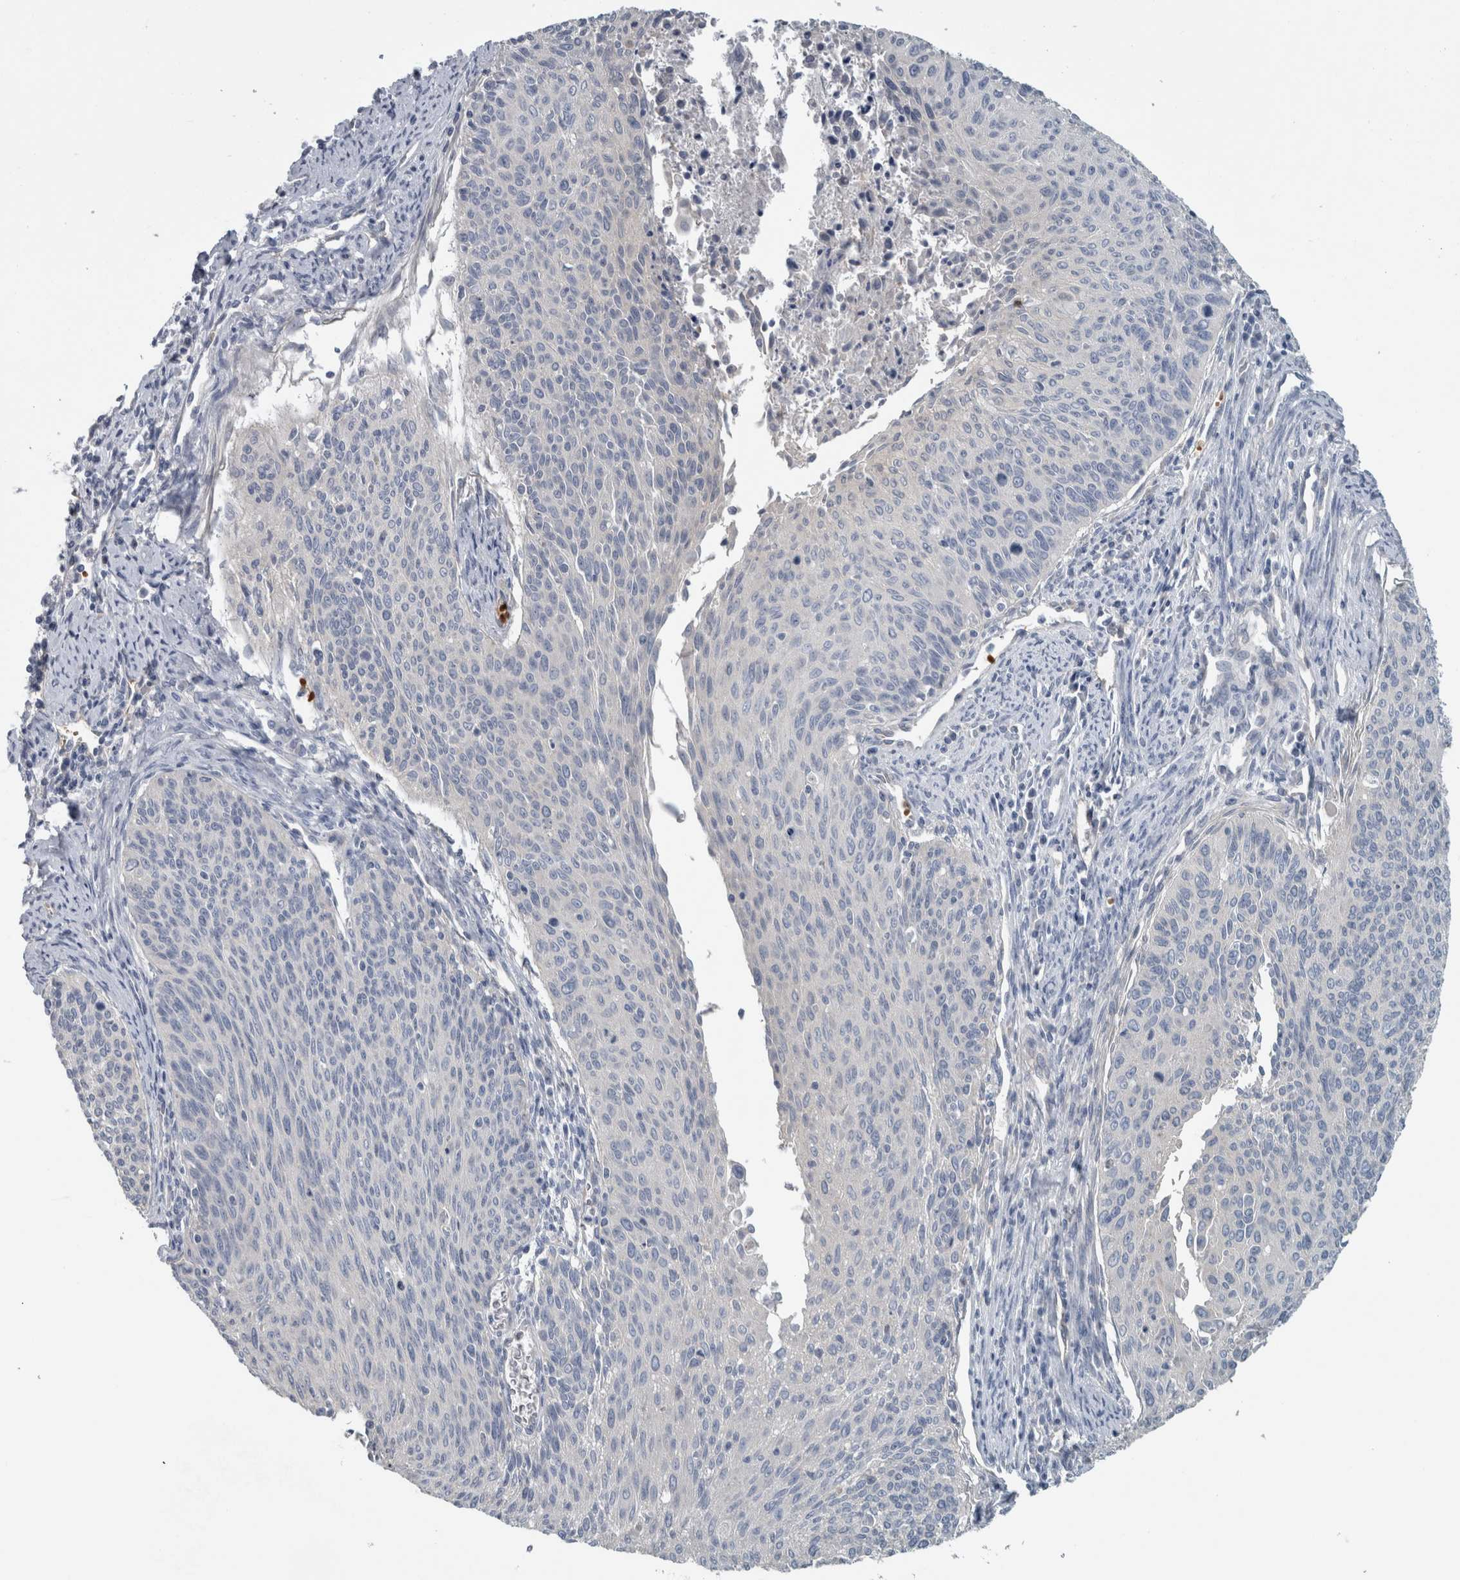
{"staining": {"intensity": "negative", "quantity": "none", "location": "none"}, "tissue": "cervical cancer", "cell_type": "Tumor cells", "image_type": "cancer", "snomed": [{"axis": "morphology", "description": "Squamous cell carcinoma, NOS"}, {"axis": "topography", "description": "Cervix"}], "caption": "DAB (3,3'-diaminobenzidine) immunohistochemical staining of cervical cancer (squamous cell carcinoma) displays no significant expression in tumor cells. (DAB IHC visualized using brightfield microscopy, high magnification).", "gene": "SH3GL2", "patient": {"sex": "female", "age": 55}}